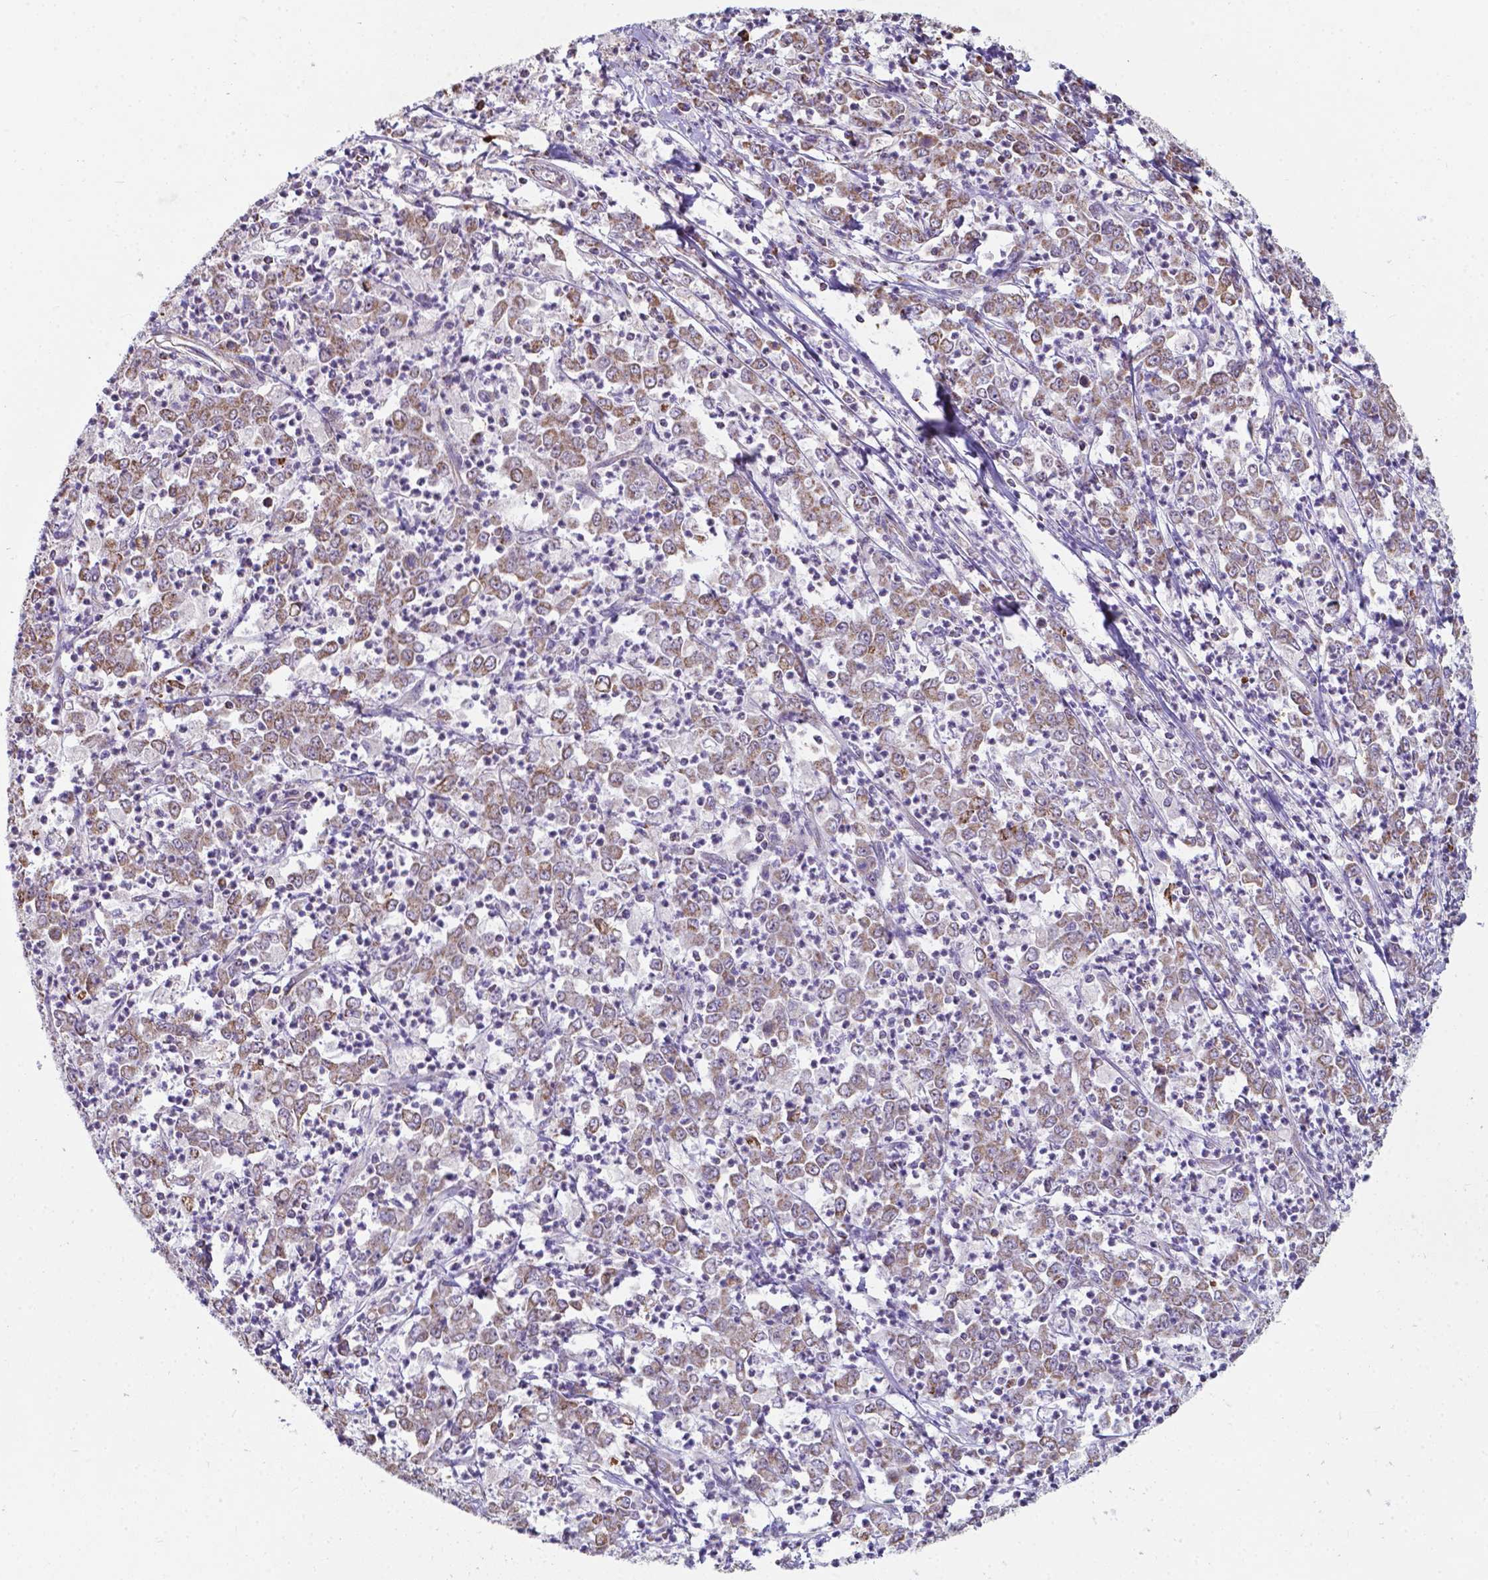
{"staining": {"intensity": "weak", "quantity": ">75%", "location": "cytoplasmic/membranous"}, "tissue": "stomach cancer", "cell_type": "Tumor cells", "image_type": "cancer", "snomed": [{"axis": "morphology", "description": "Adenocarcinoma, NOS"}, {"axis": "topography", "description": "Stomach, lower"}], "caption": "DAB (3,3'-diaminobenzidine) immunohistochemical staining of human stomach adenocarcinoma shows weak cytoplasmic/membranous protein positivity in approximately >75% of tumor cells.", "gene": "FAM114A1", "patient": {"sex": "female", "age": 71}}